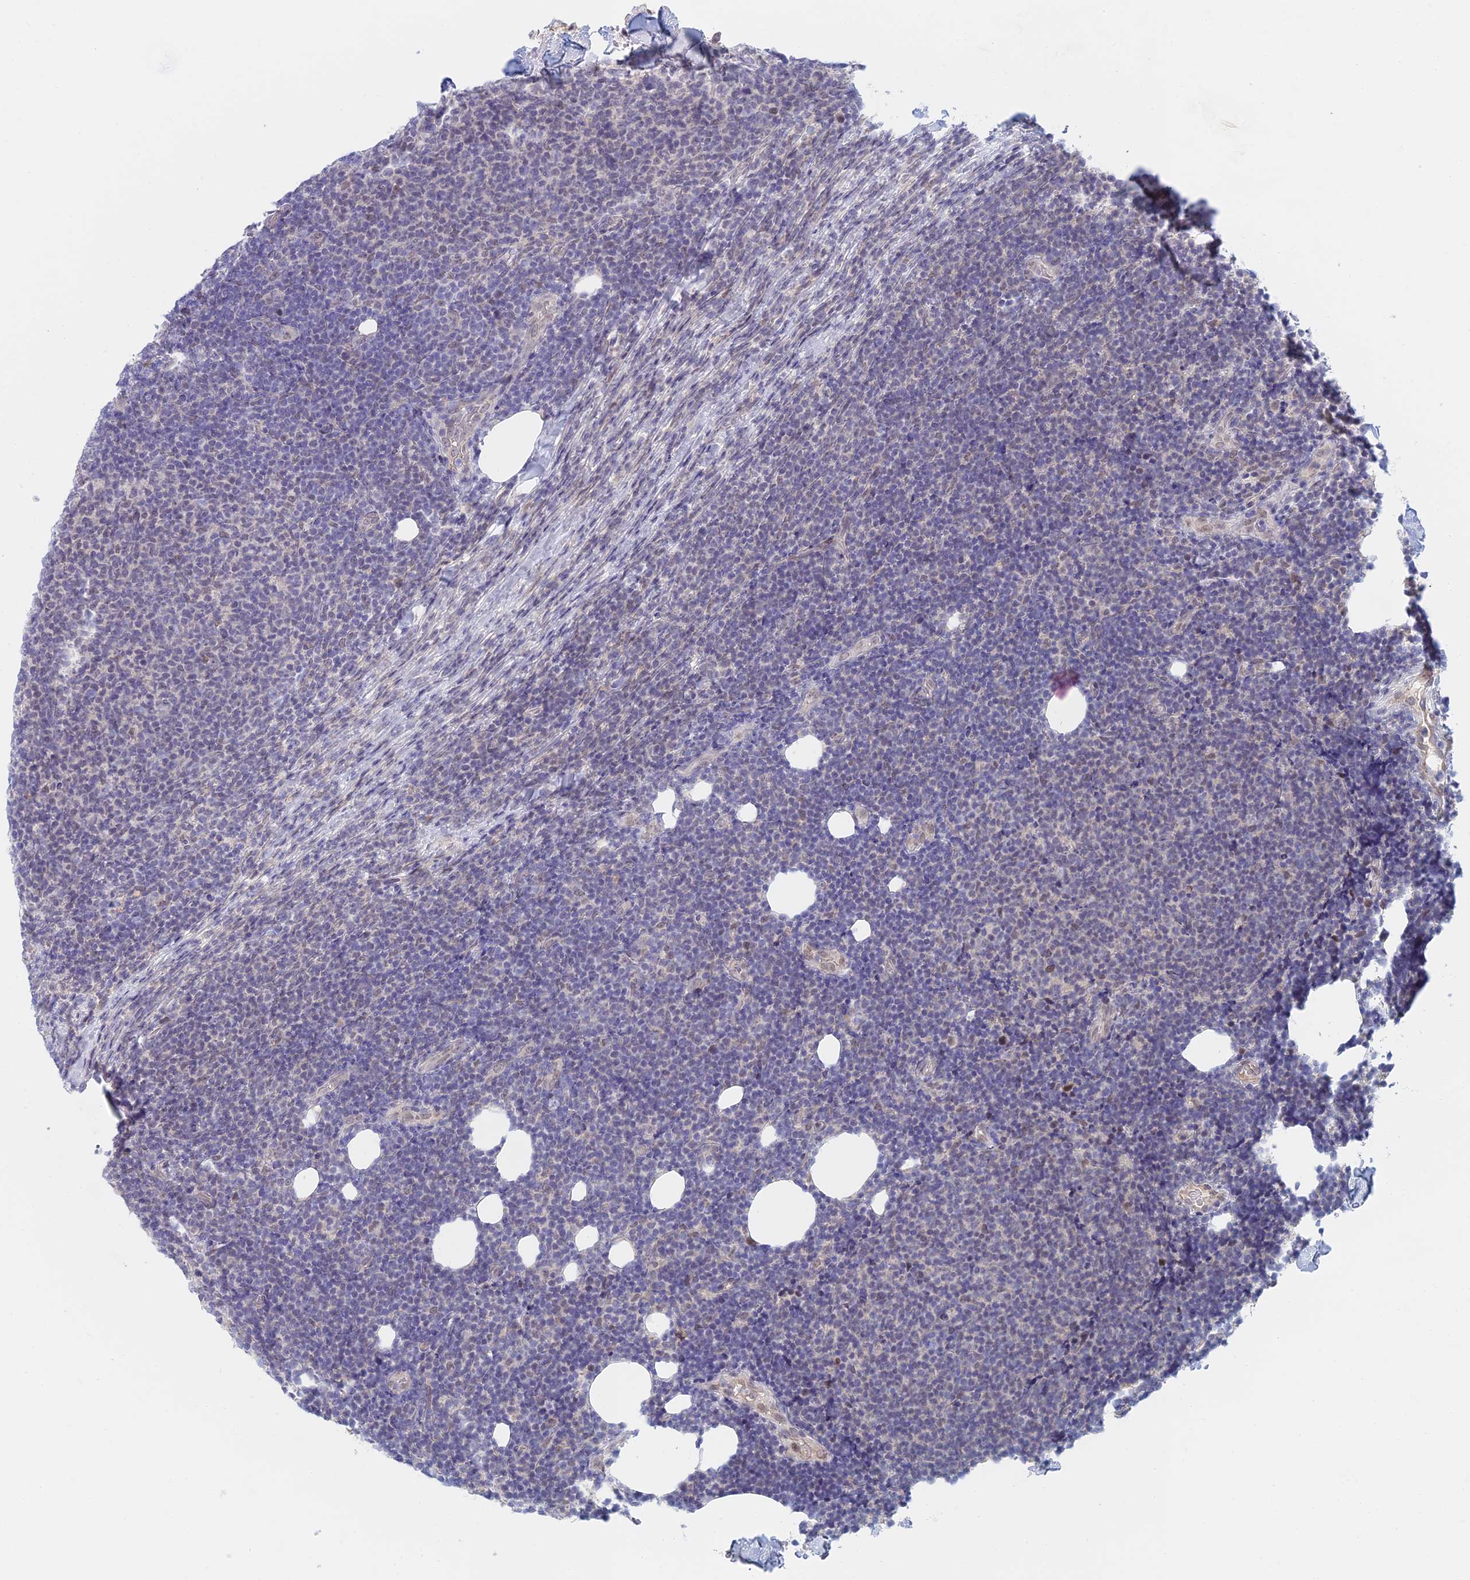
{"staining": {"intensity": "negative", "quantity": "none", "location": "none"}, "tissue": "lymphoma", "cell_type": "Tumor cells", "image_type": "cancer", "snomed": [{"axis": "morphology", "description": "Malignant lymphoma, non-Hodgkin's type, Low grade"}, {"axis": "topography", "description": "Lymph node"}], "caption": "The photomicrograph reveals no staining of tumor cells in lymphoma.", "gene": "ZUP1", "patient": {"sex": "male", "age": 66}}